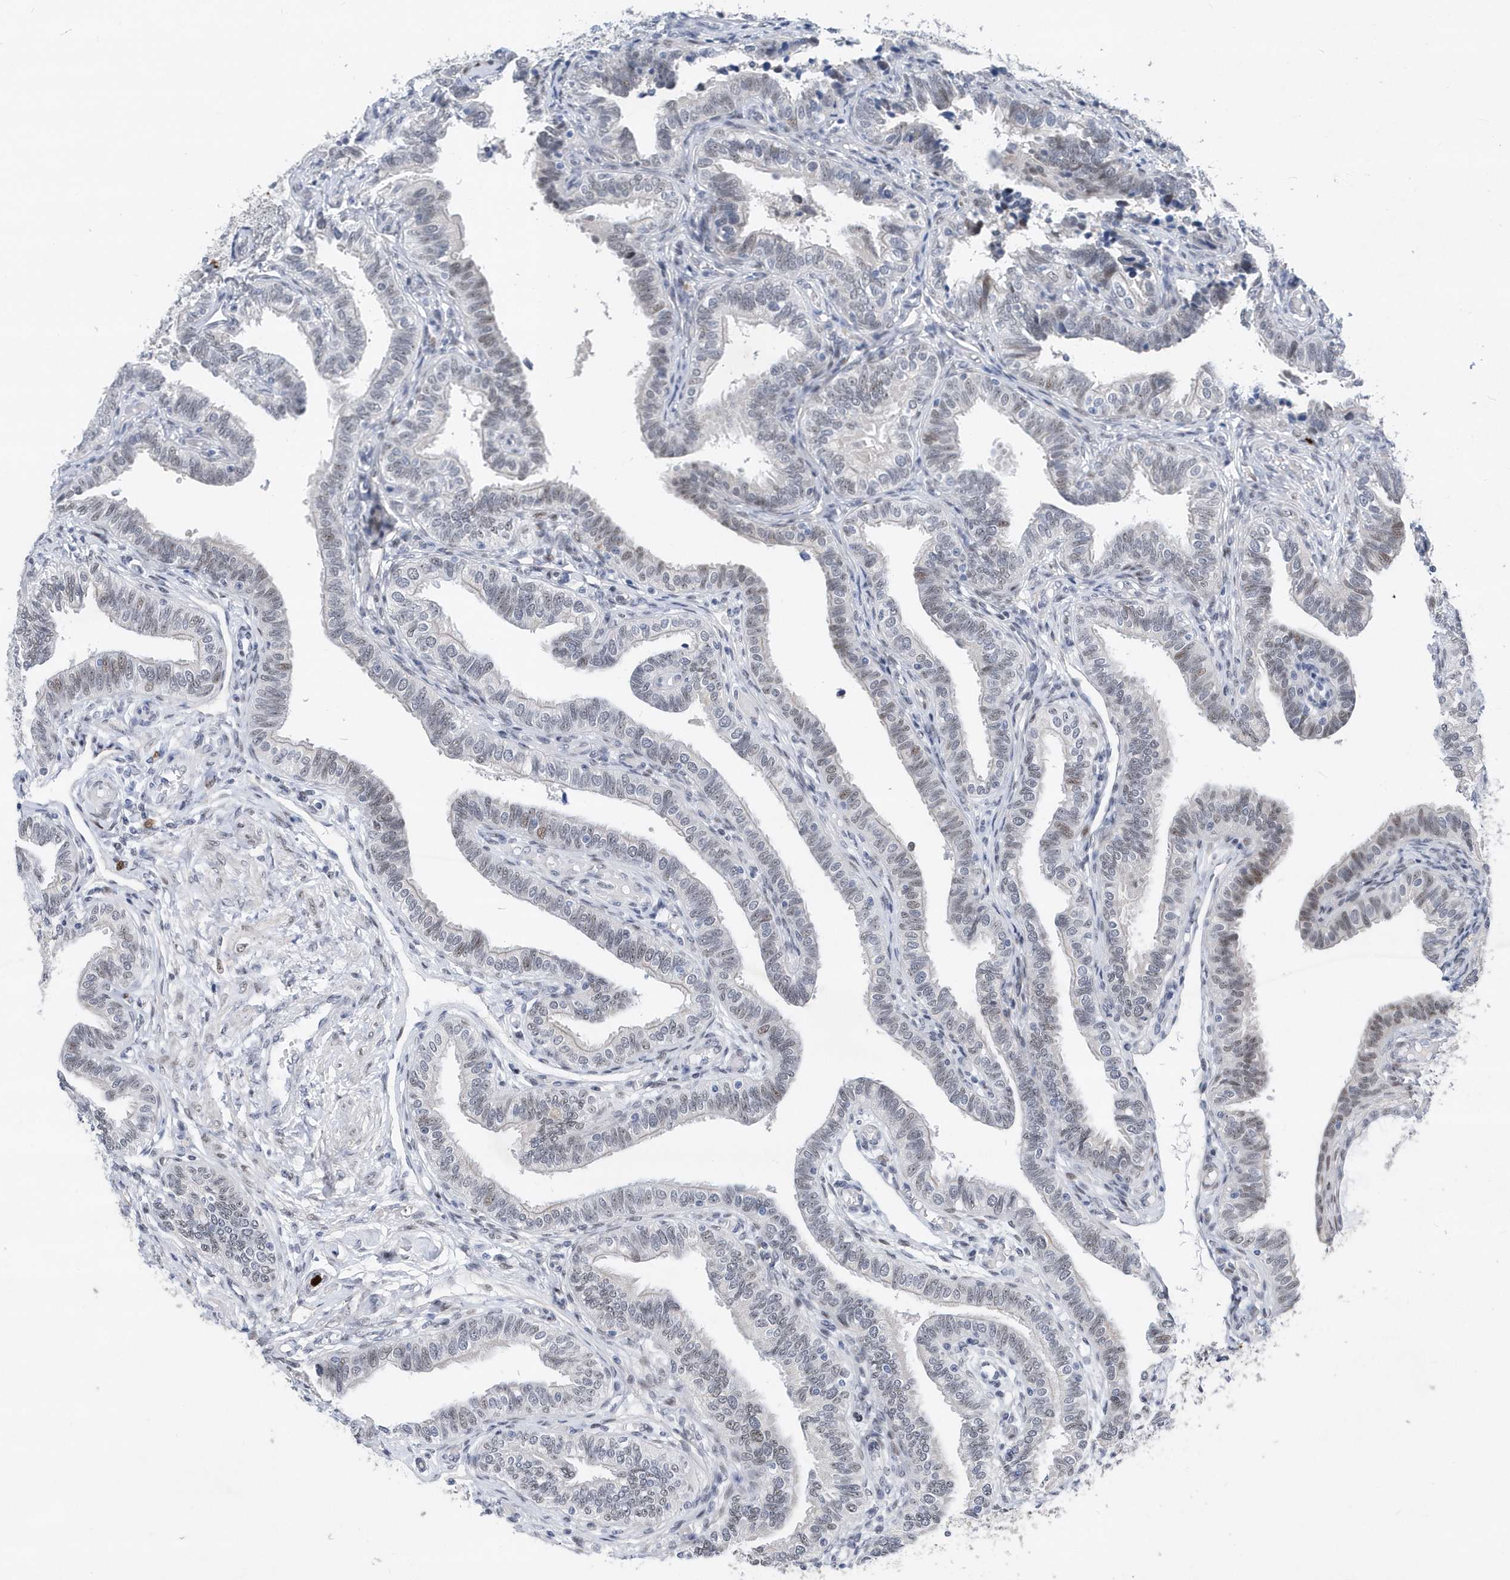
{"staining": {"intensity": "weak", "quantity": "<25%", "location": "nuclear"}, "tissue": "fallopian tube", "cell_type": "Glandular cells", "image_type": "normal", "snomed": [{"axis": "morphology", "description": "Normal tissue, NOS"}, {"axis": "topography", "description": "Fallopian tube"}], "caption": "Immunohistochemistry of unremarkable fallopian tube displays no expression in glandular cells. (Stains: DAB (3,3'-diaminobenzidine) immunohistochemistry with hematoxylin counter stain, Microscopy: brightfield microscopy at high magnification).", "gene": "RPP30", "patient": {"sex": "female", "age": 39}}